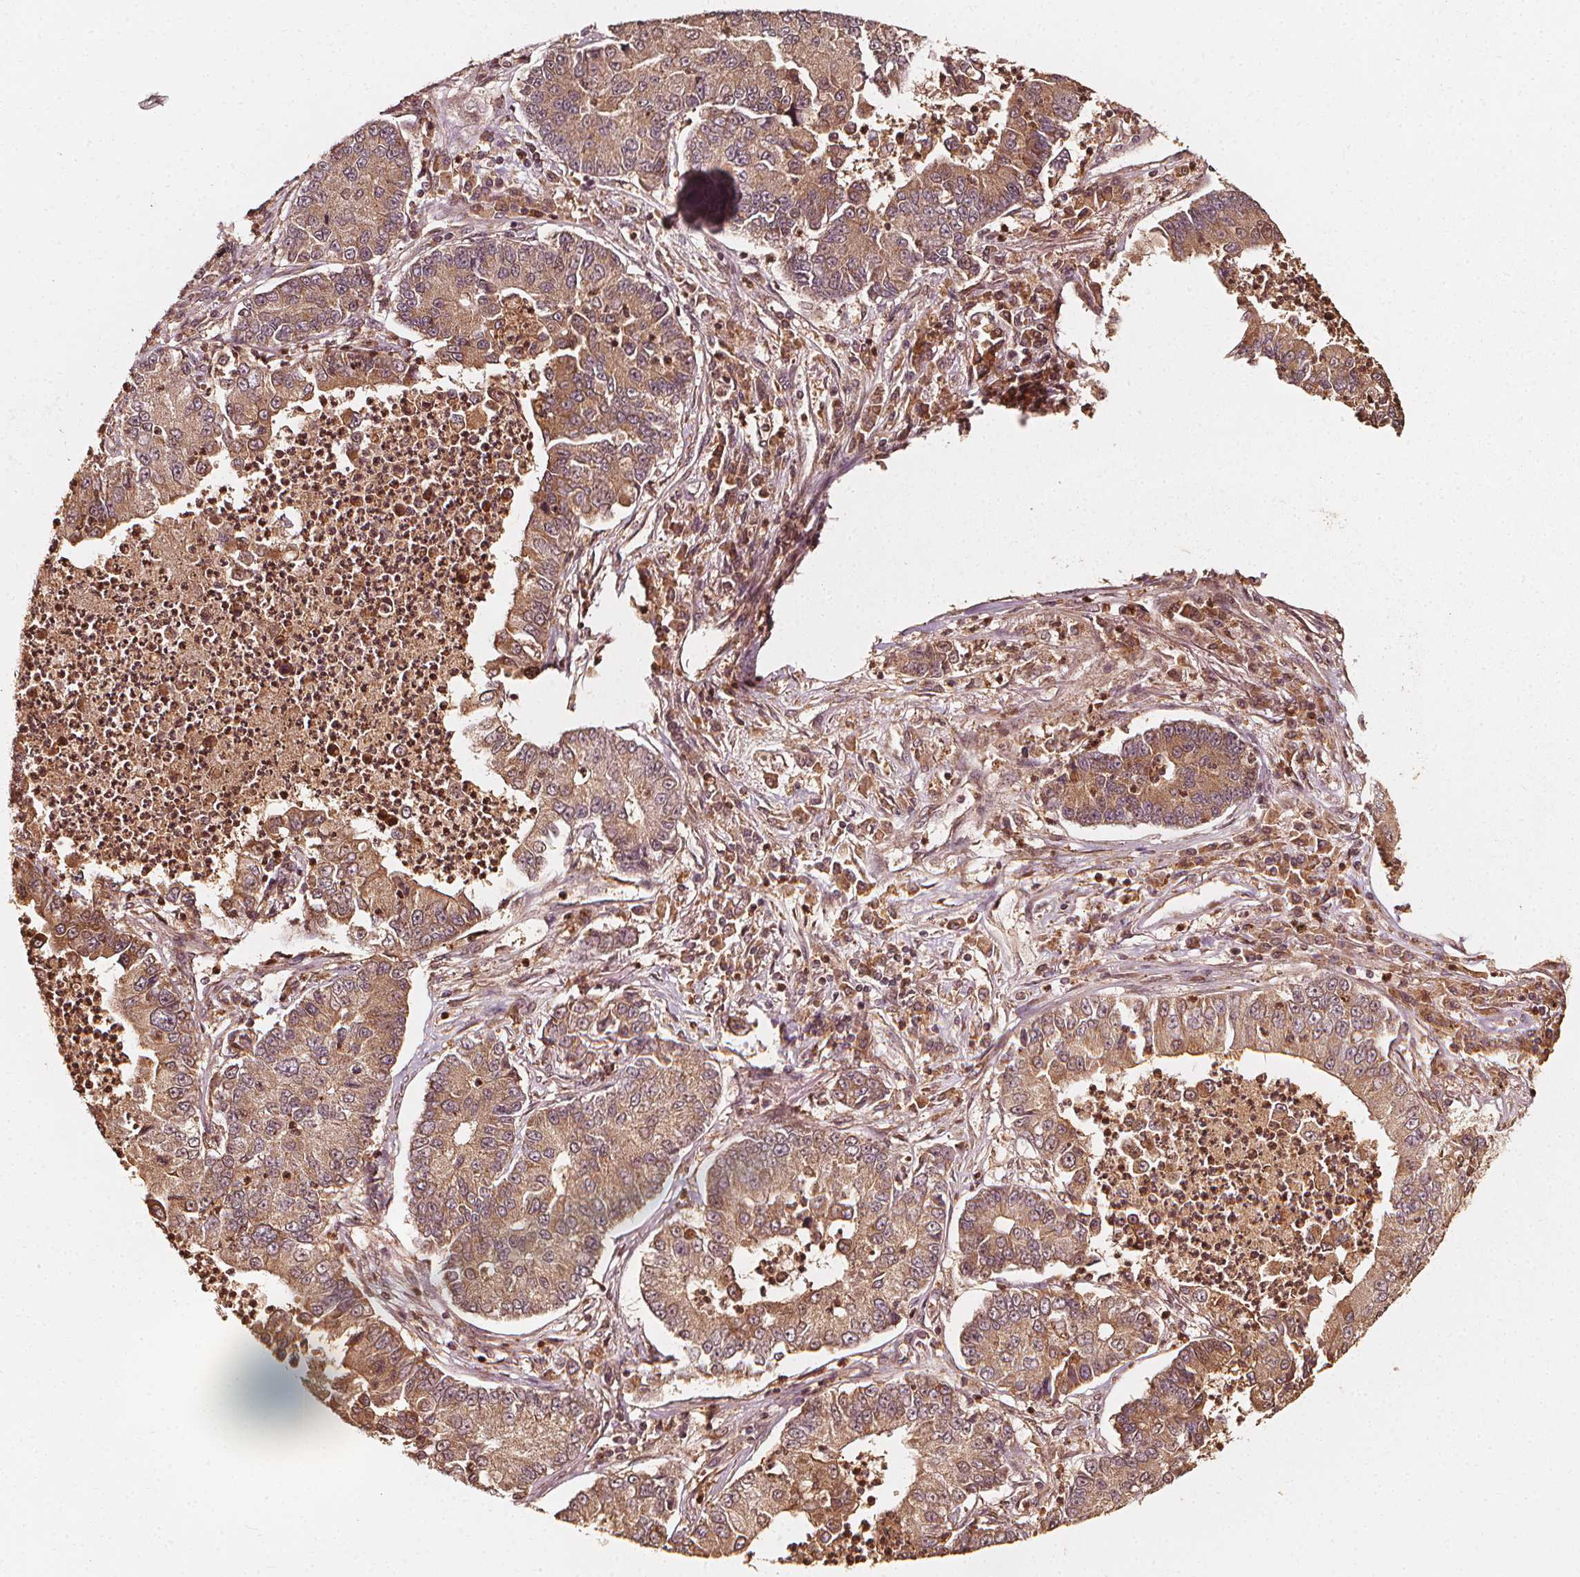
{"staining": {"intensity": "moderate", "quantity": ">75%", "location": "cytoplasmic/membranous"}, "tissue": "lung cancer", "cell_type": "Tumor cells", "image_type": "cancer", "snomed": [{"axis": "morphology", "description": "Adenocarcinoma, NOS"}, {"axis": "topography", "description": "Lung"}], "caption": "A histopathology image of lung cancer (adenocarcinoma) stained for a protein shows moderate cytoplasmic/membranous brown staining in tumor cells.", "gene": "NPC1", "patient": {"sex": "female", "age": 57}}